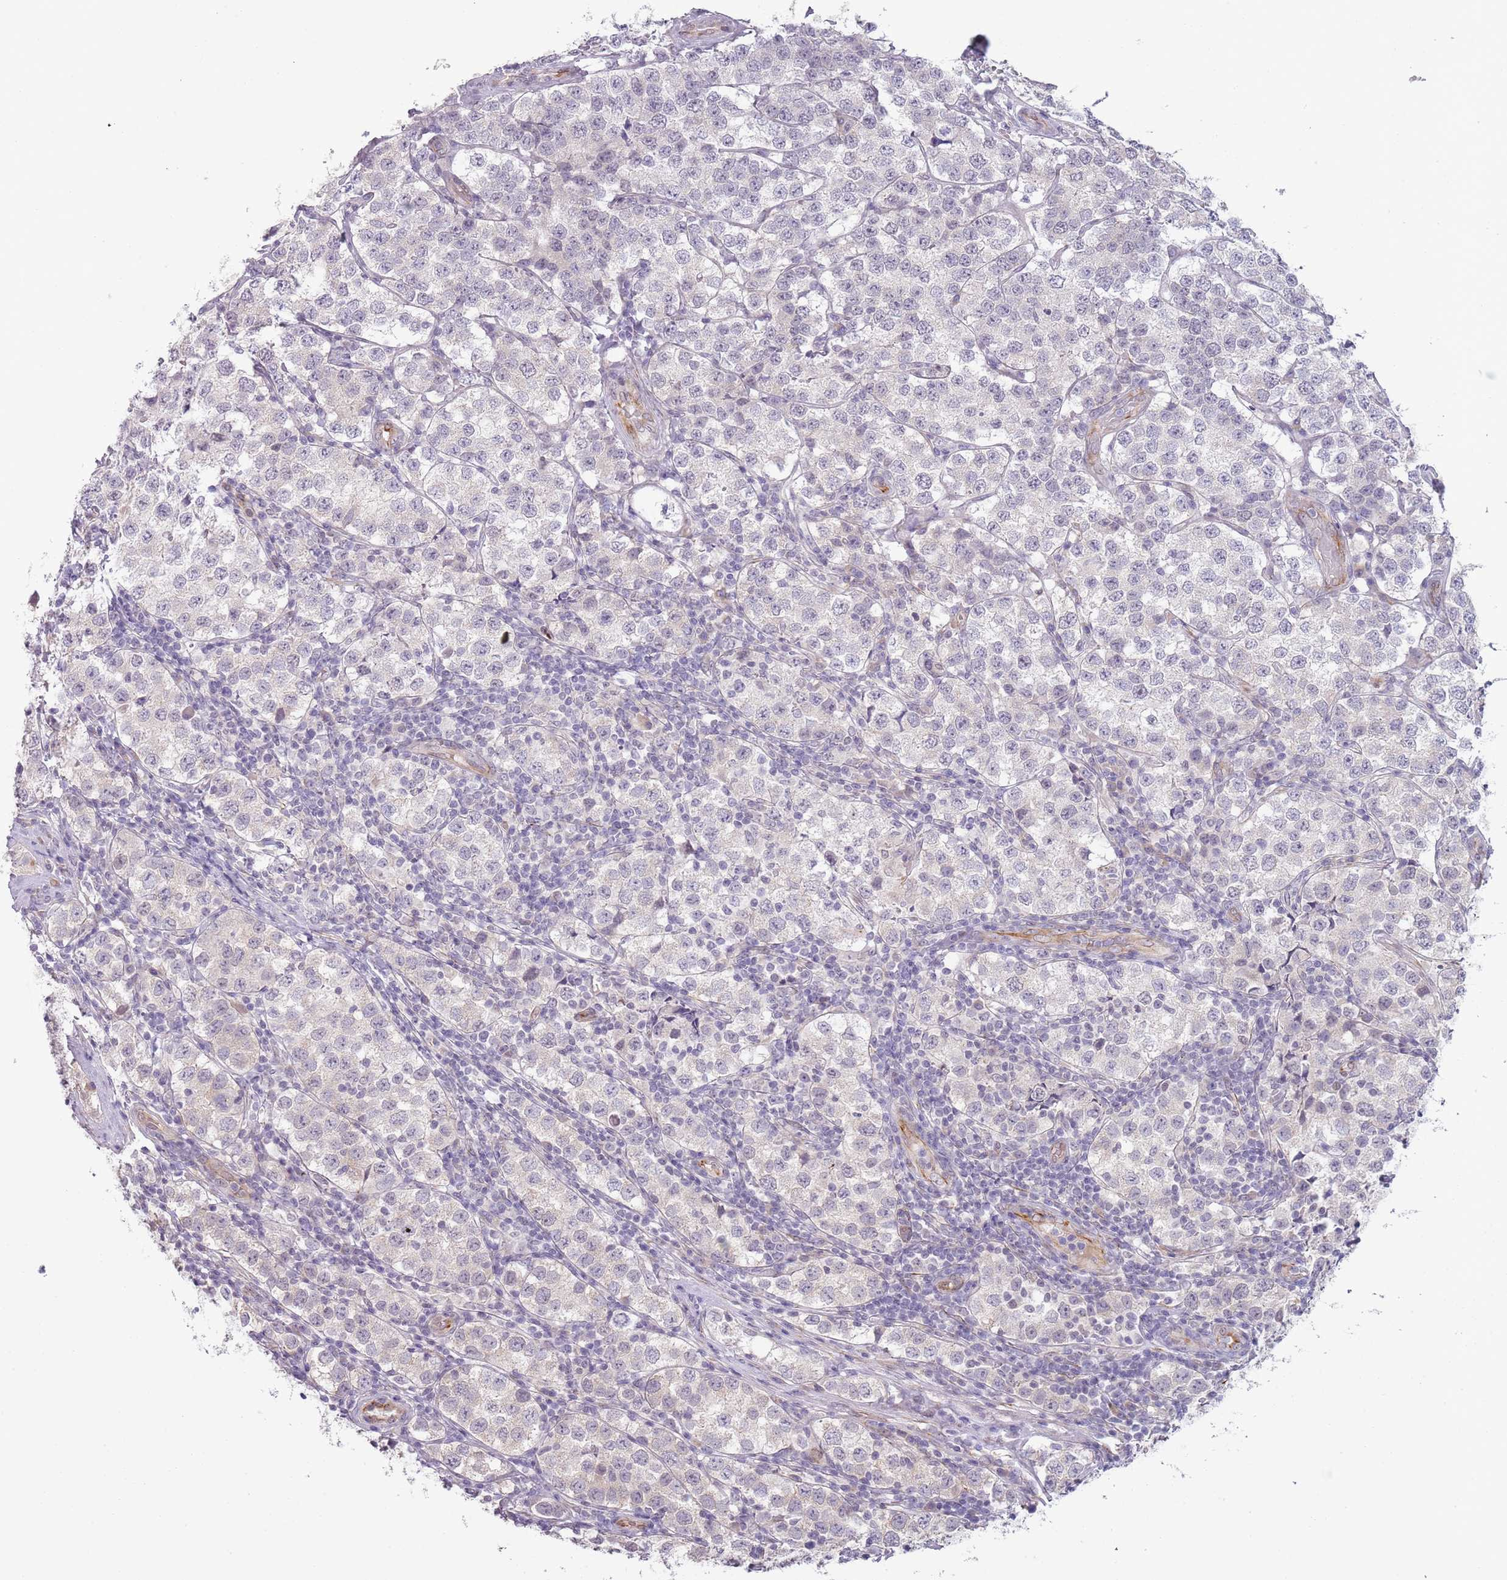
{"staining": {"intensity": "negative", "quantity": "none", "location": "none"}, "tissue": "testis cancer", "cell_type": "Tumor cells", "image_type": "cancer", "snomed": [{"axis": "morphology", "description": "Seminoma, NOS"}, {"axis": "topography", "description": "Testis"}], "caption": "Immunohistochemistry (IHC) micrograph of neoplastic tissue: testis seminoma stained with DAB exhibits no significant protein expression in tumor cells.", "gene": "NBPF3", "patient": {"sex": "male", "age": 34}}